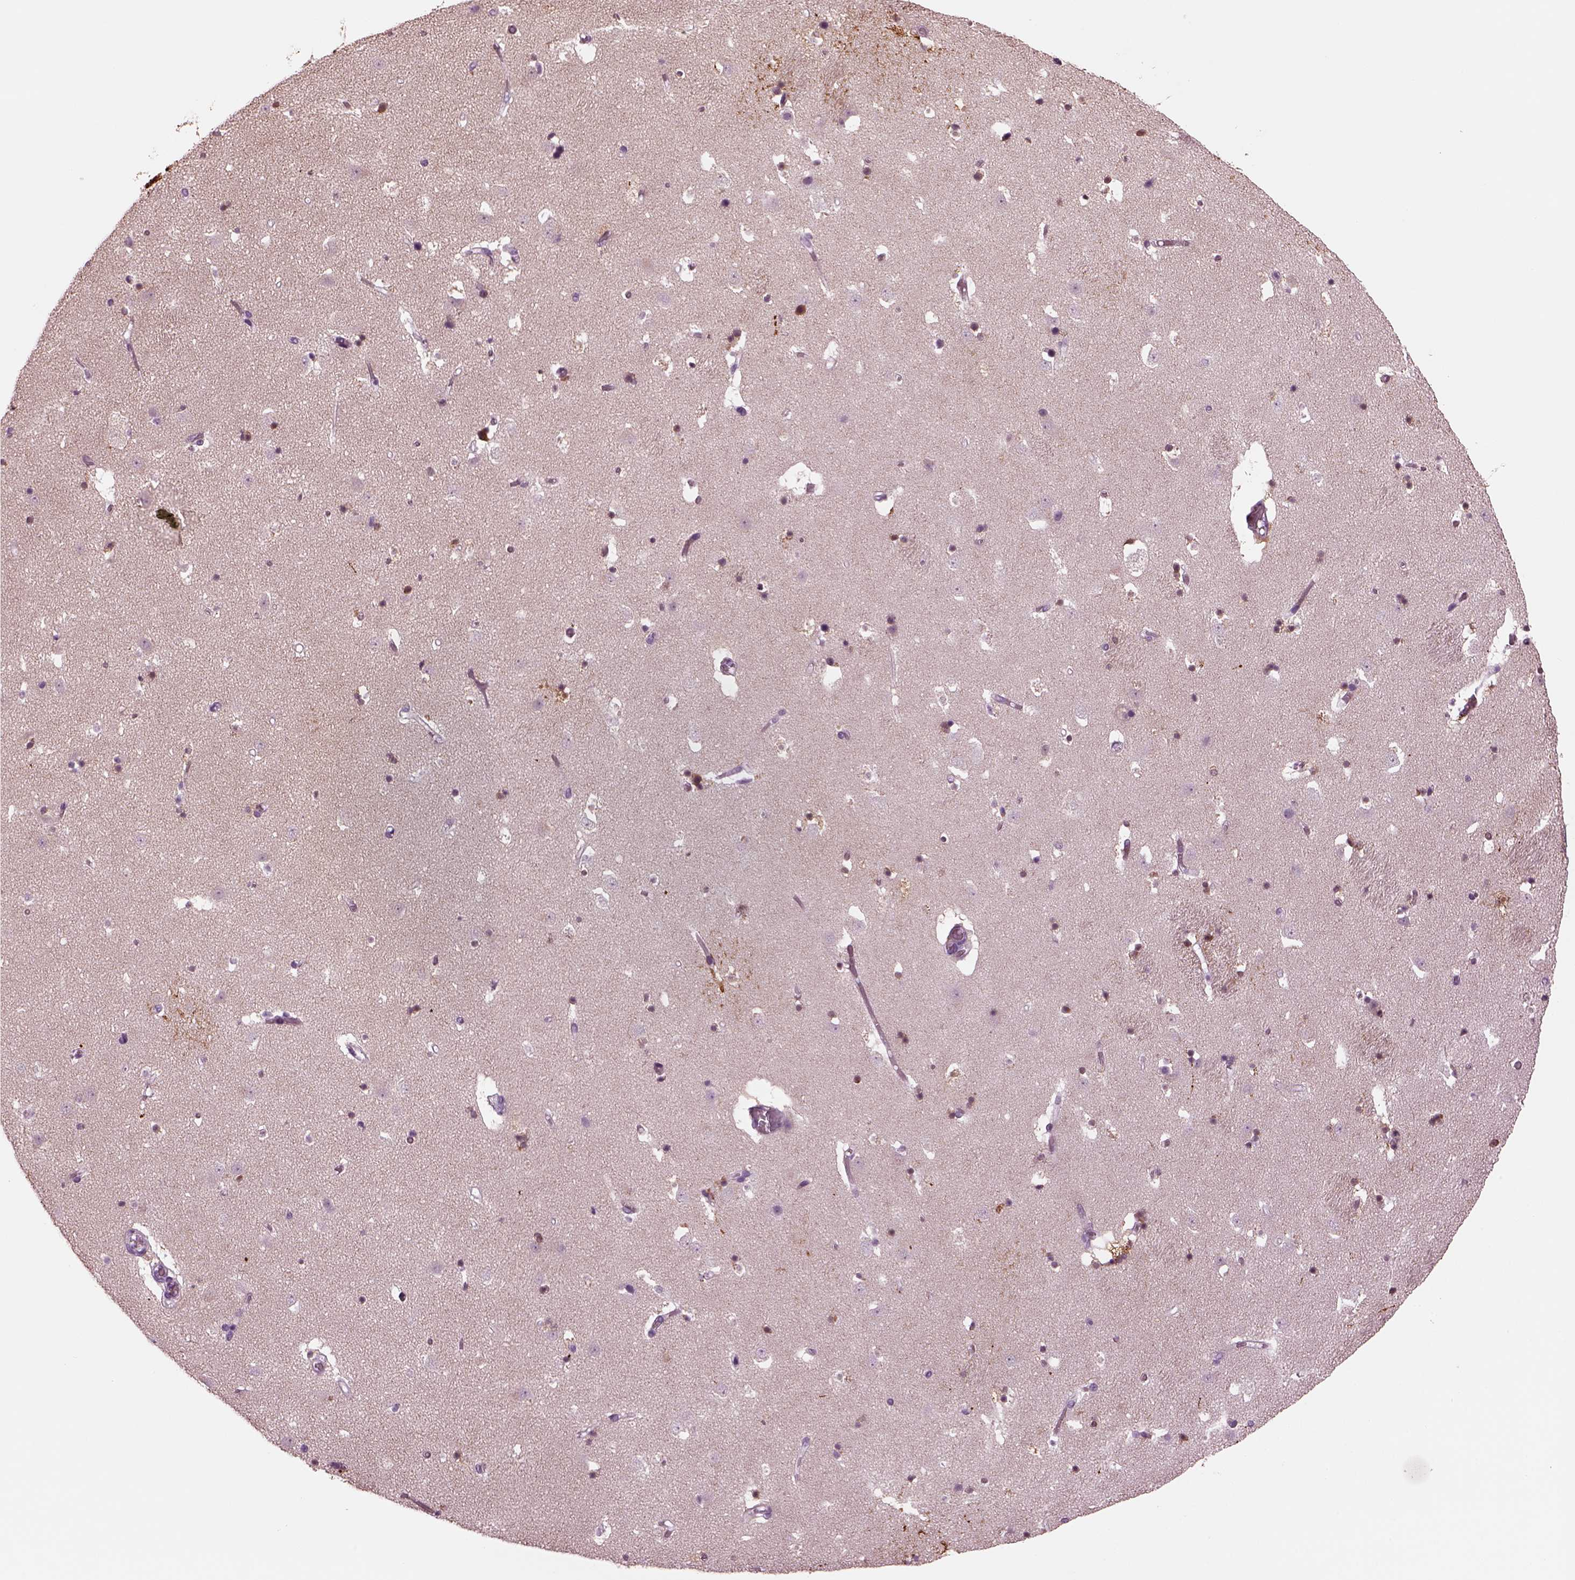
{"staining": {"intensity": "strong", "quantity": "<25%", "location": "cytoplasmic/membranous"}, "tissue": "caudate", "cell_type": "Glial cells", "image_type": "normal", "snomed": [{"axis": "morphology", "description": "Normal tissue, NOS"}, {"axis": "topography", "description": "Lateral ventricle wall"}], "caption": "IHC (DAB (3,3'-diaminobenzidine)) staining of unremarkable human caudate exhibits strong cytoplasmic/membranous protein staining in about <25% of glial cells.", "gene": "SHTN1", "patient": {"sex": "female", "age": 42}}